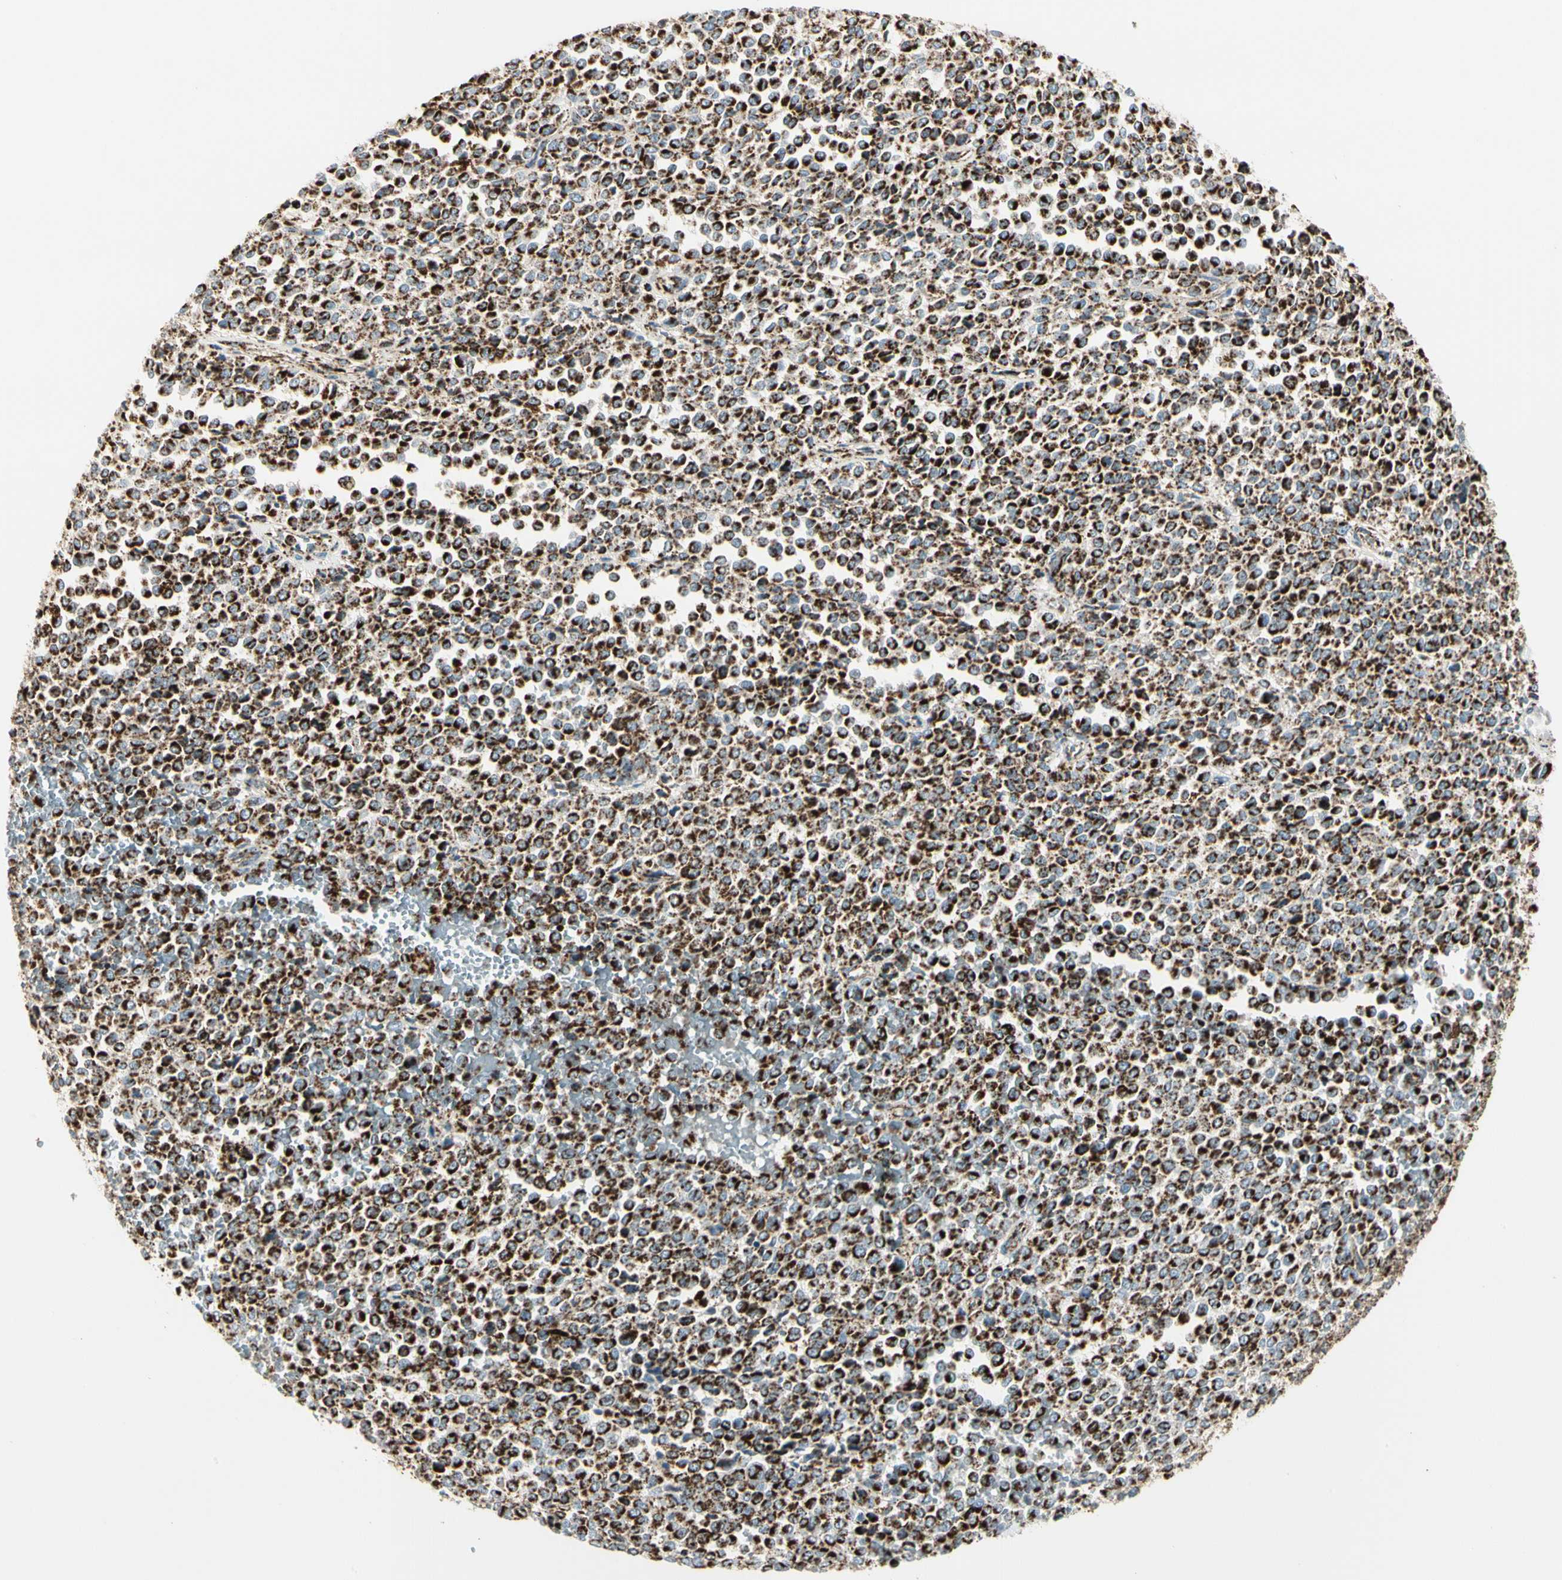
{"staining": {"intensity": "strong", "quantity": ">75%", "location": "cytoplasmic/membranous"}, "tissue": "melanoma", "cell_type": "Tumor cells", "image_type": "cancer", "snomed": [{"axis": "morphology", "description": "Malignant melanoma, Metastatic site"}, {"axis": "topography", "description": "Pancreas"}], "caption": "Brown immunohistochemical staining in melanoma displays strong cytoplasmic/membranous positivity in about >75% of tumor cells.", "gene": "ME2", "patient": {"sex": "female", "age": 30}}